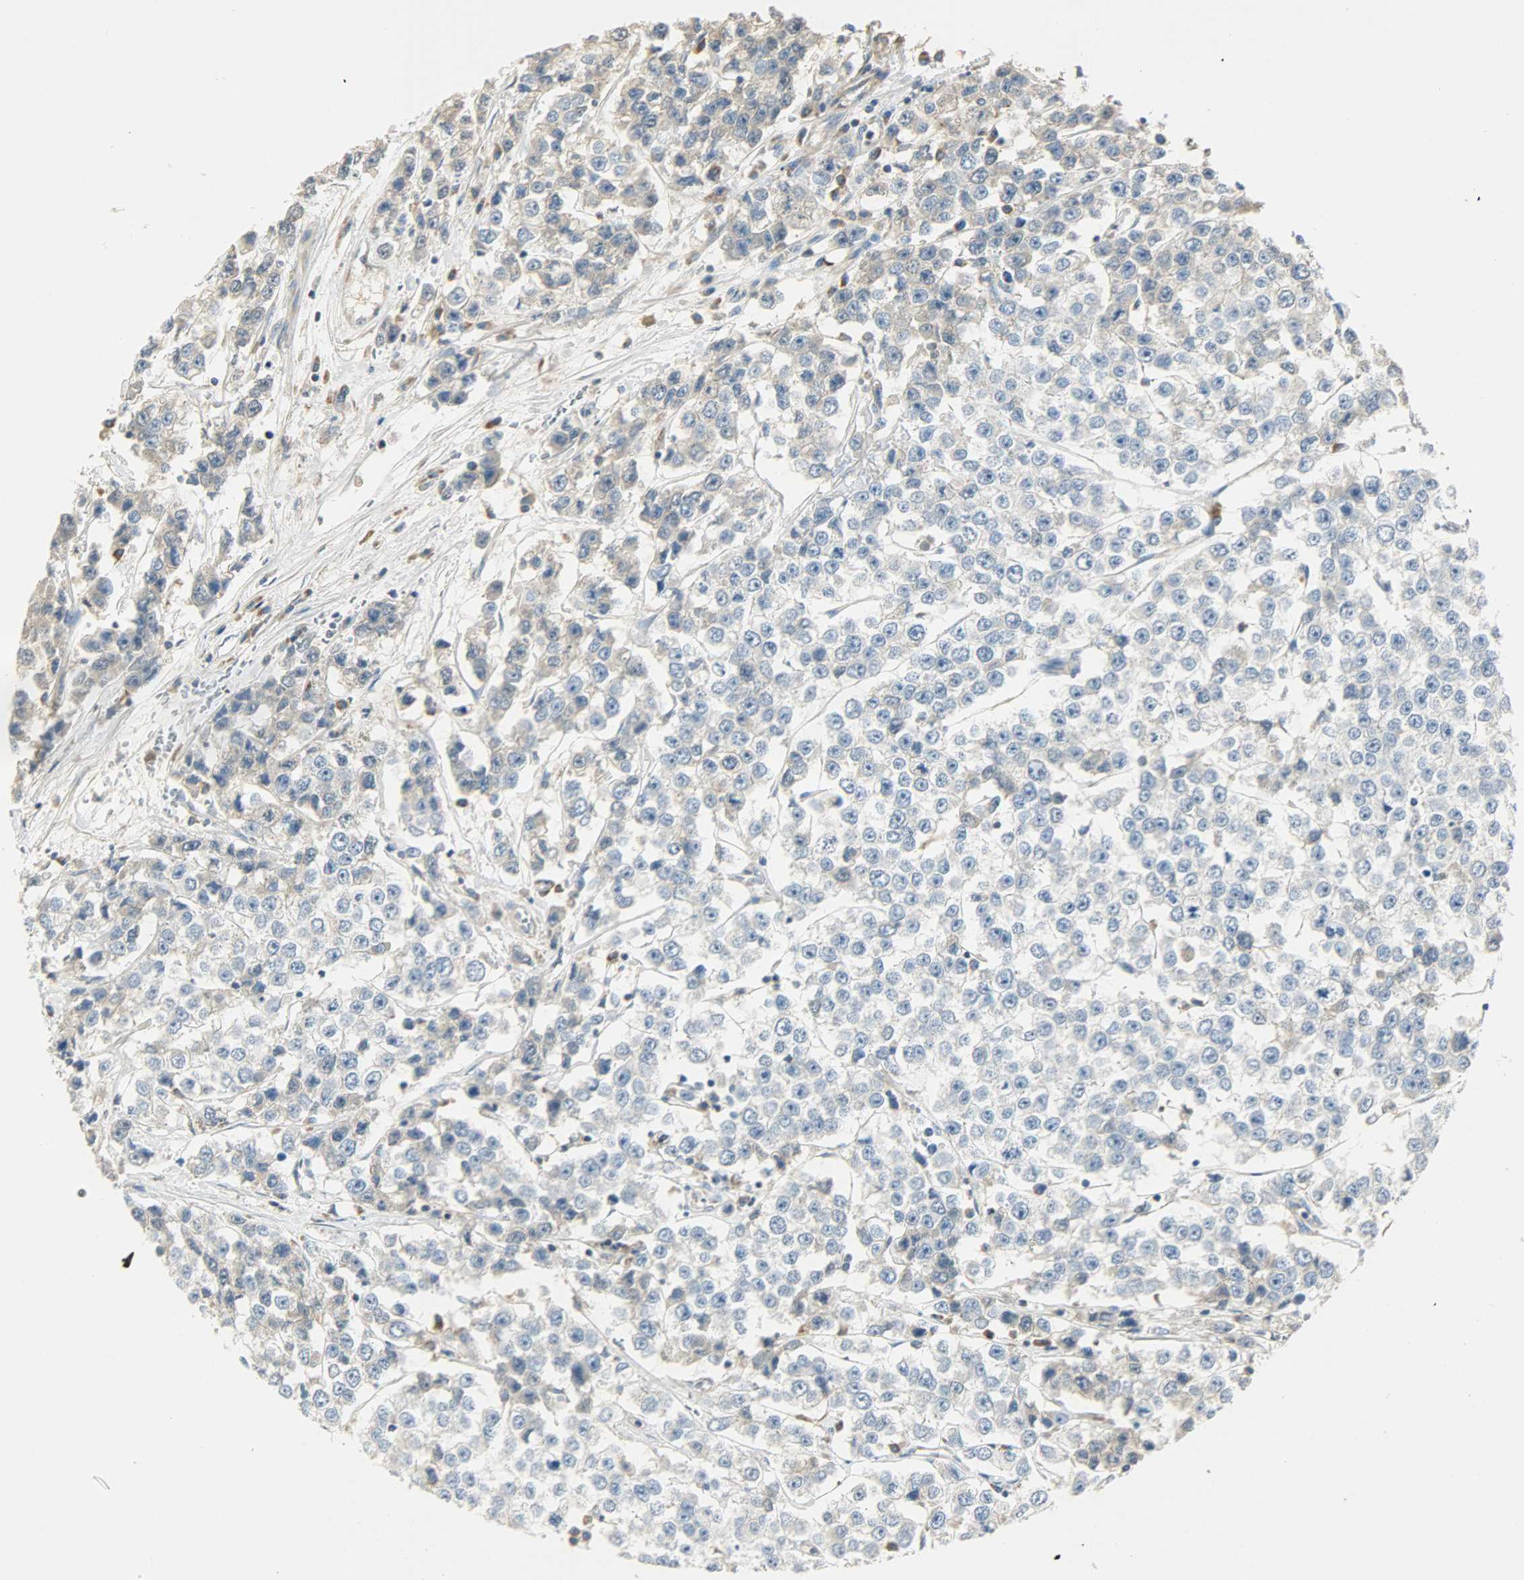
{"staining": {"intensity": "weak", "quantity": "25%-75%", "location": "cytoplasmic/membranous"}, "tissue": "testis cancer", "cell_type": "Tumor cells", "image_type": "cancer", "snomed": [{"axis": "morphology", "description": "Seminoma, NOS"}, {"axis": "morphology", "description": "Carcinoma, Embryonal, NOS"}, {"axis": "topography", "description": "Testis"}], "caption": "Testis cancer stained for a protein (brown) exhibits weak cytoplasmic/membranous positive expression in approximately 25%-75% of tumor cells.", "gene": "NNT", "patient": {"sex": "male", "age": 52}}